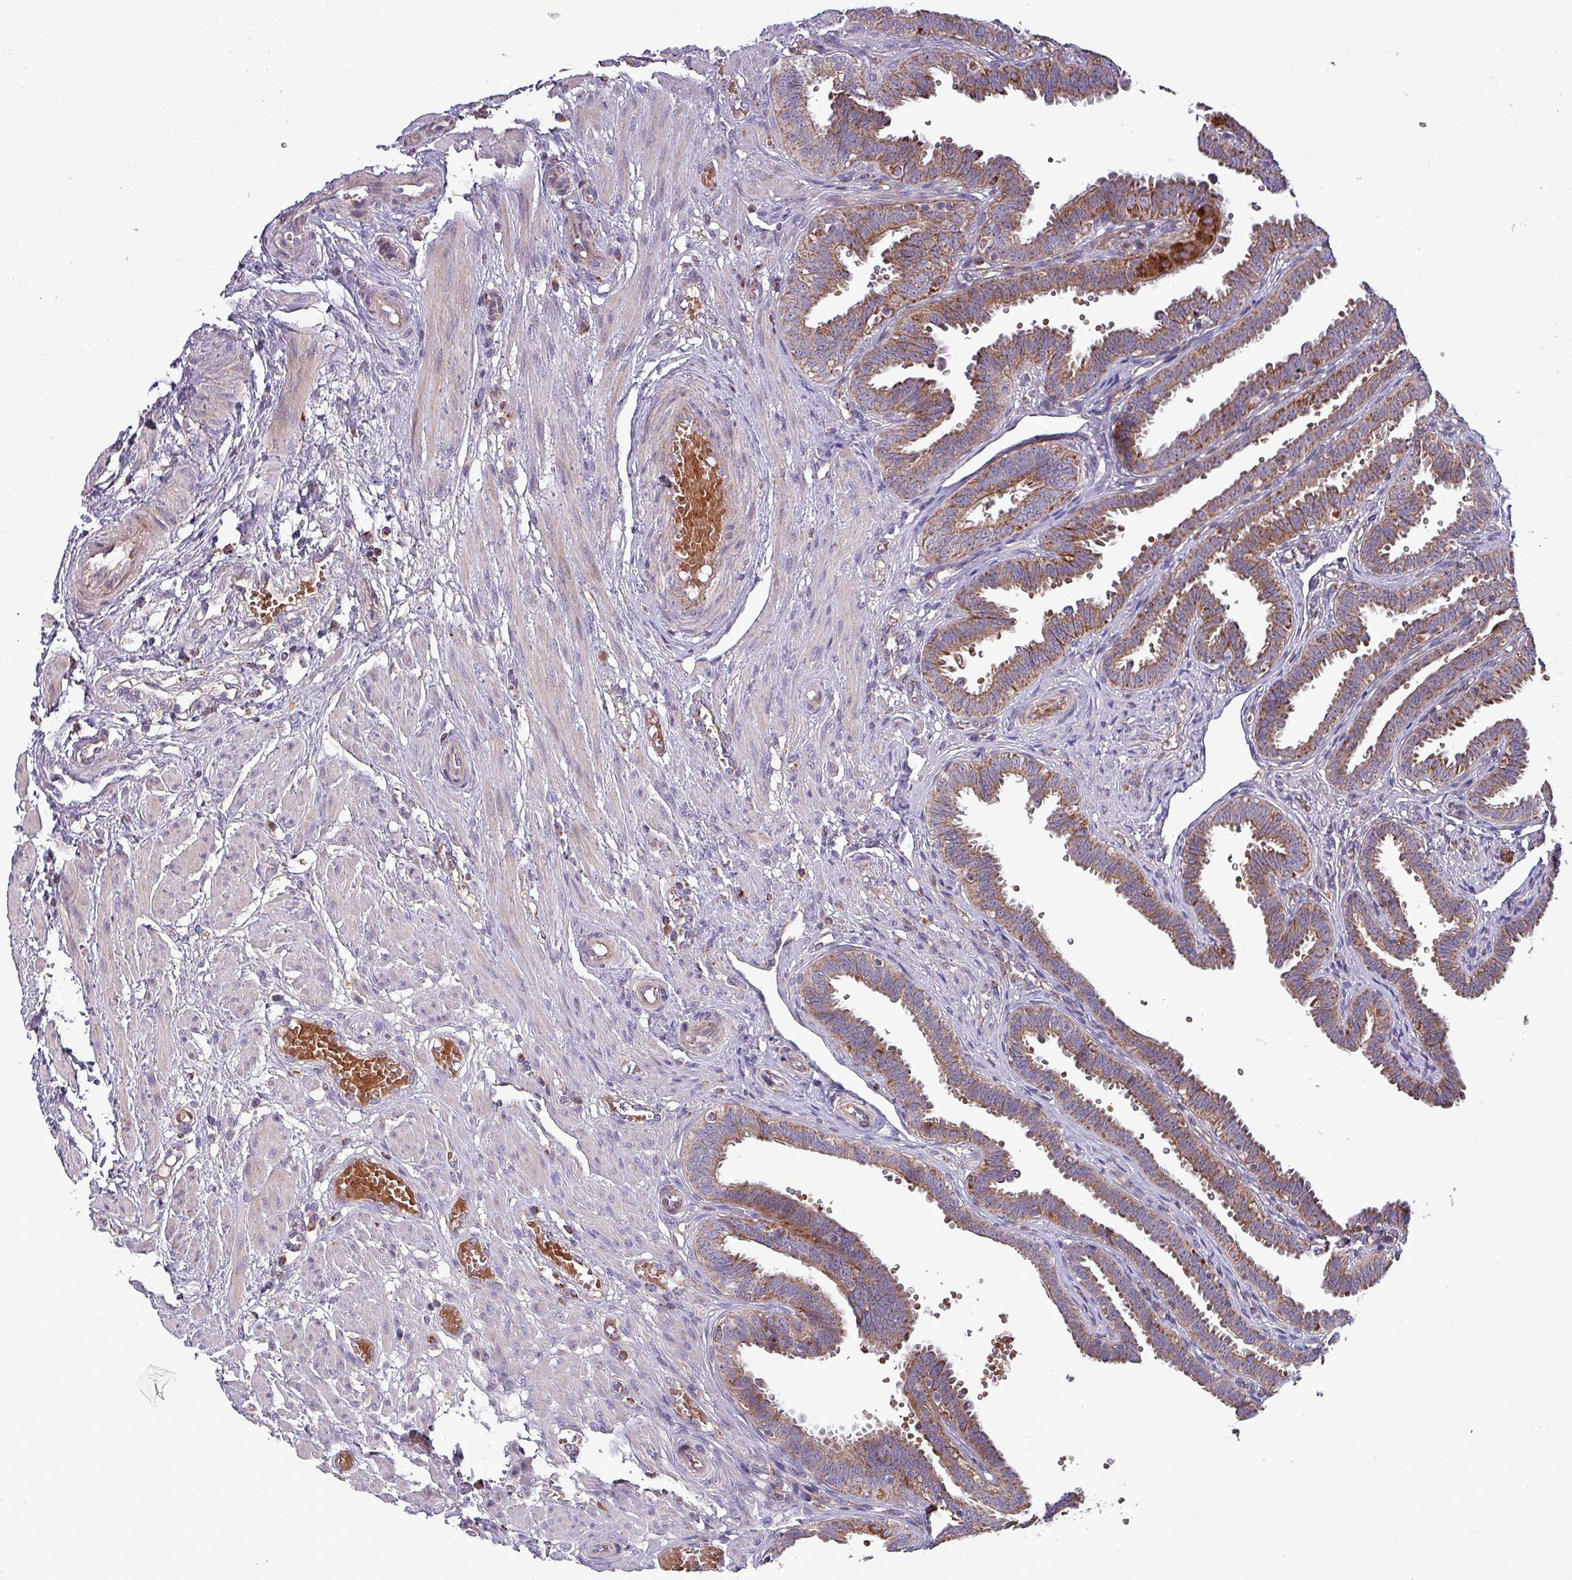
{"staining": {"intensity": "moderate", "quantity": ">75%", "location": "cytoplasmic/membranous"}, "tissue": "fallopian tube", "cell_type": "Glandular cells", "image_type": "normal", "snomed": [{"axis": "morphology", "description": "Normal tissue, NOS"}, {"axis": "topography", "description": "Fallopian tube"}], "caption": "Protein staining of benign fallopian tube reveals moderate cytoplasmic/membranous expression in about >75% of glandular cells.", "gene": "ZNF322", "patient": {"sex": "female", "age": 37}}